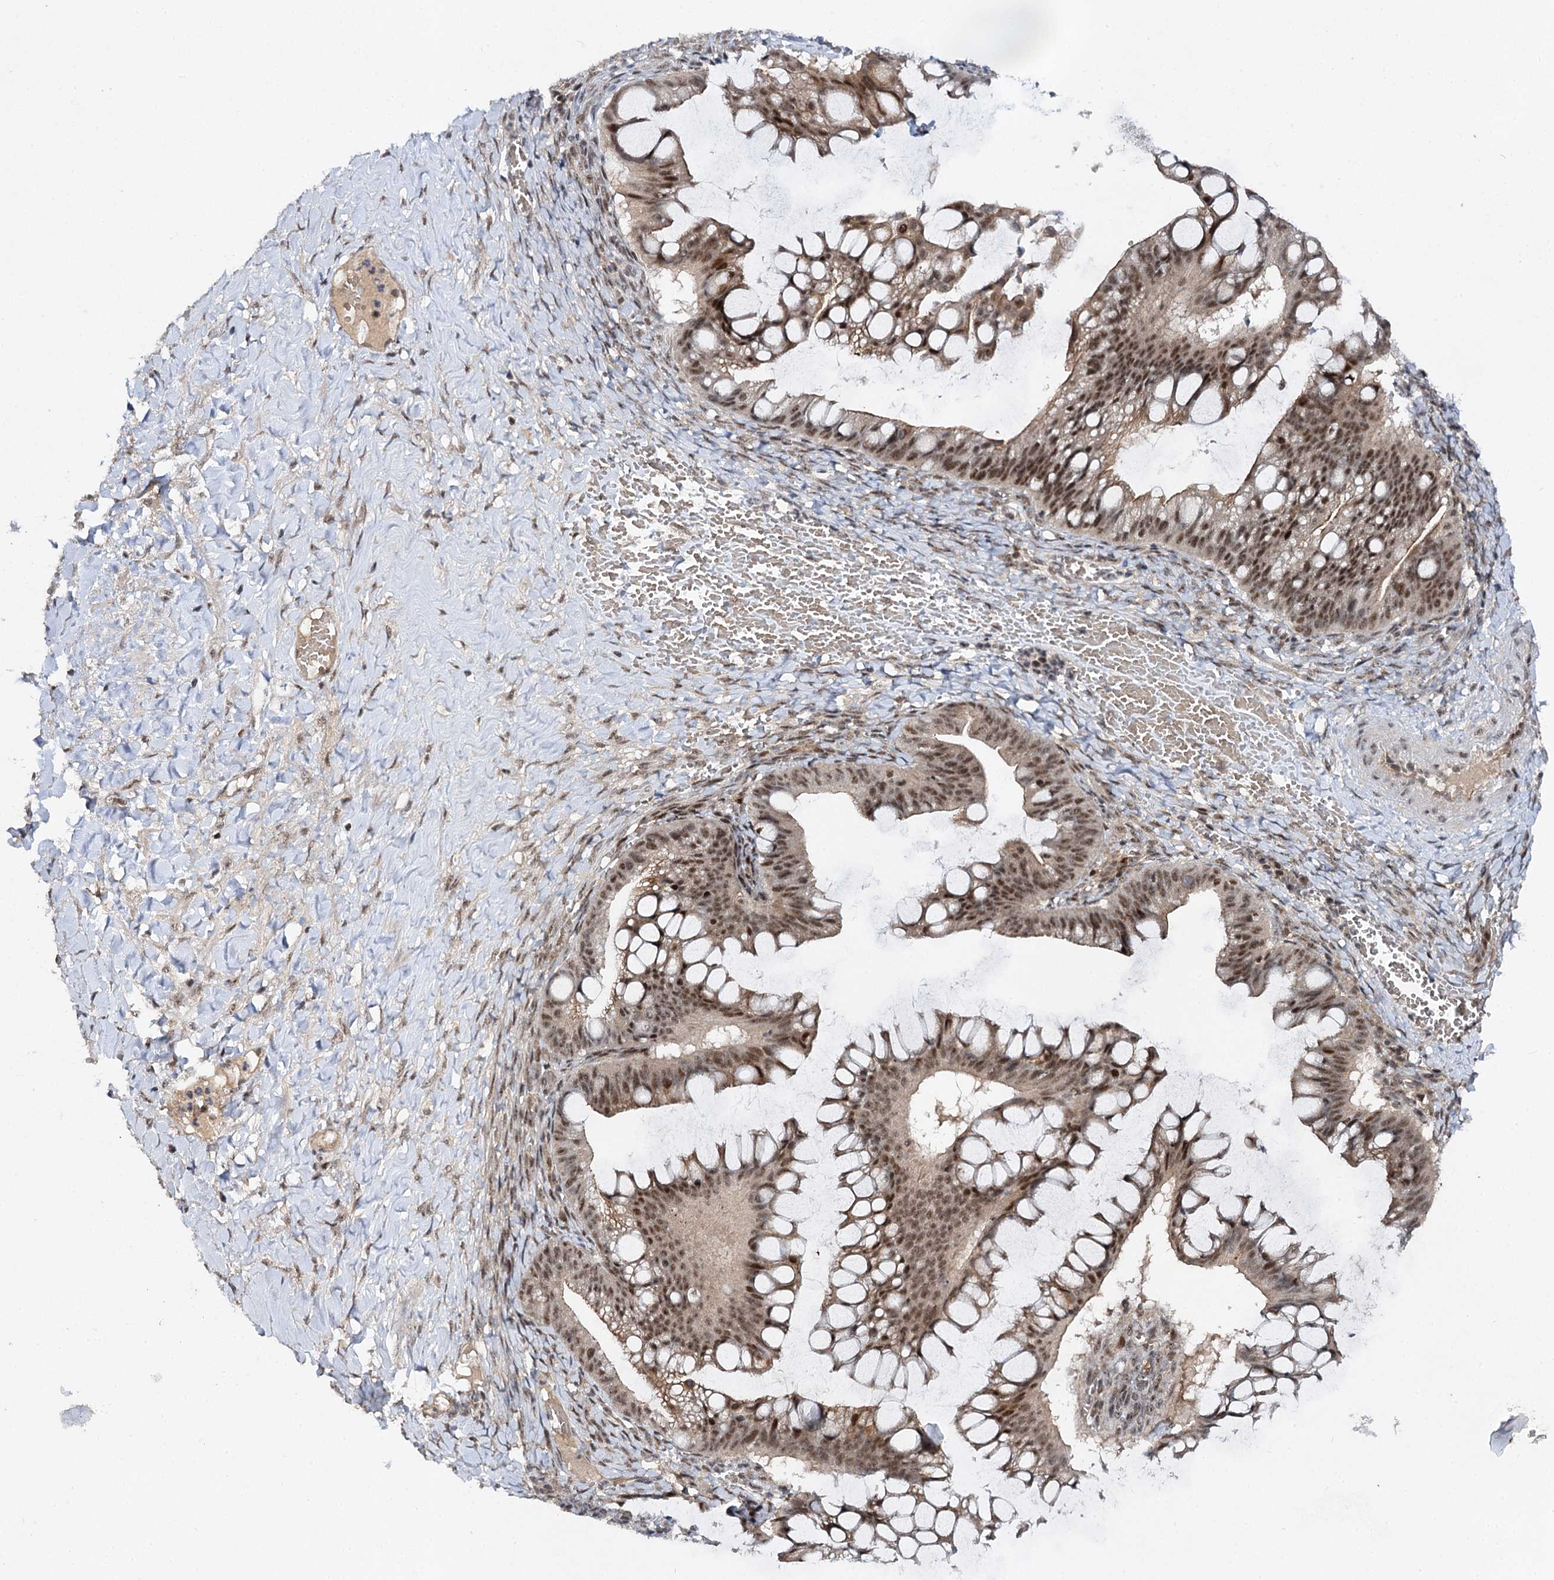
{"staining": {"intensity": "moderate", "quantity": ">75%", "location": "nuclear"}, "tissue": "ovarian cancer", "cell_type": "Tumor cells", "image_type": "cancer", "snomed": [{"axis": "morphology", "description": "Cystadenocarcinoma, mucinous, NOS"}, {"axis": "topography", "description": "Ovary"}], "caption": "Tumor cells show medium levels of moderate nuclear expression in about >75% of cells in ovarian cancer. (Brightfield microscopy of DAB IHC at high magnification).", "gene": "BUD13", "patient": {"sex": "female", "age": 73}}